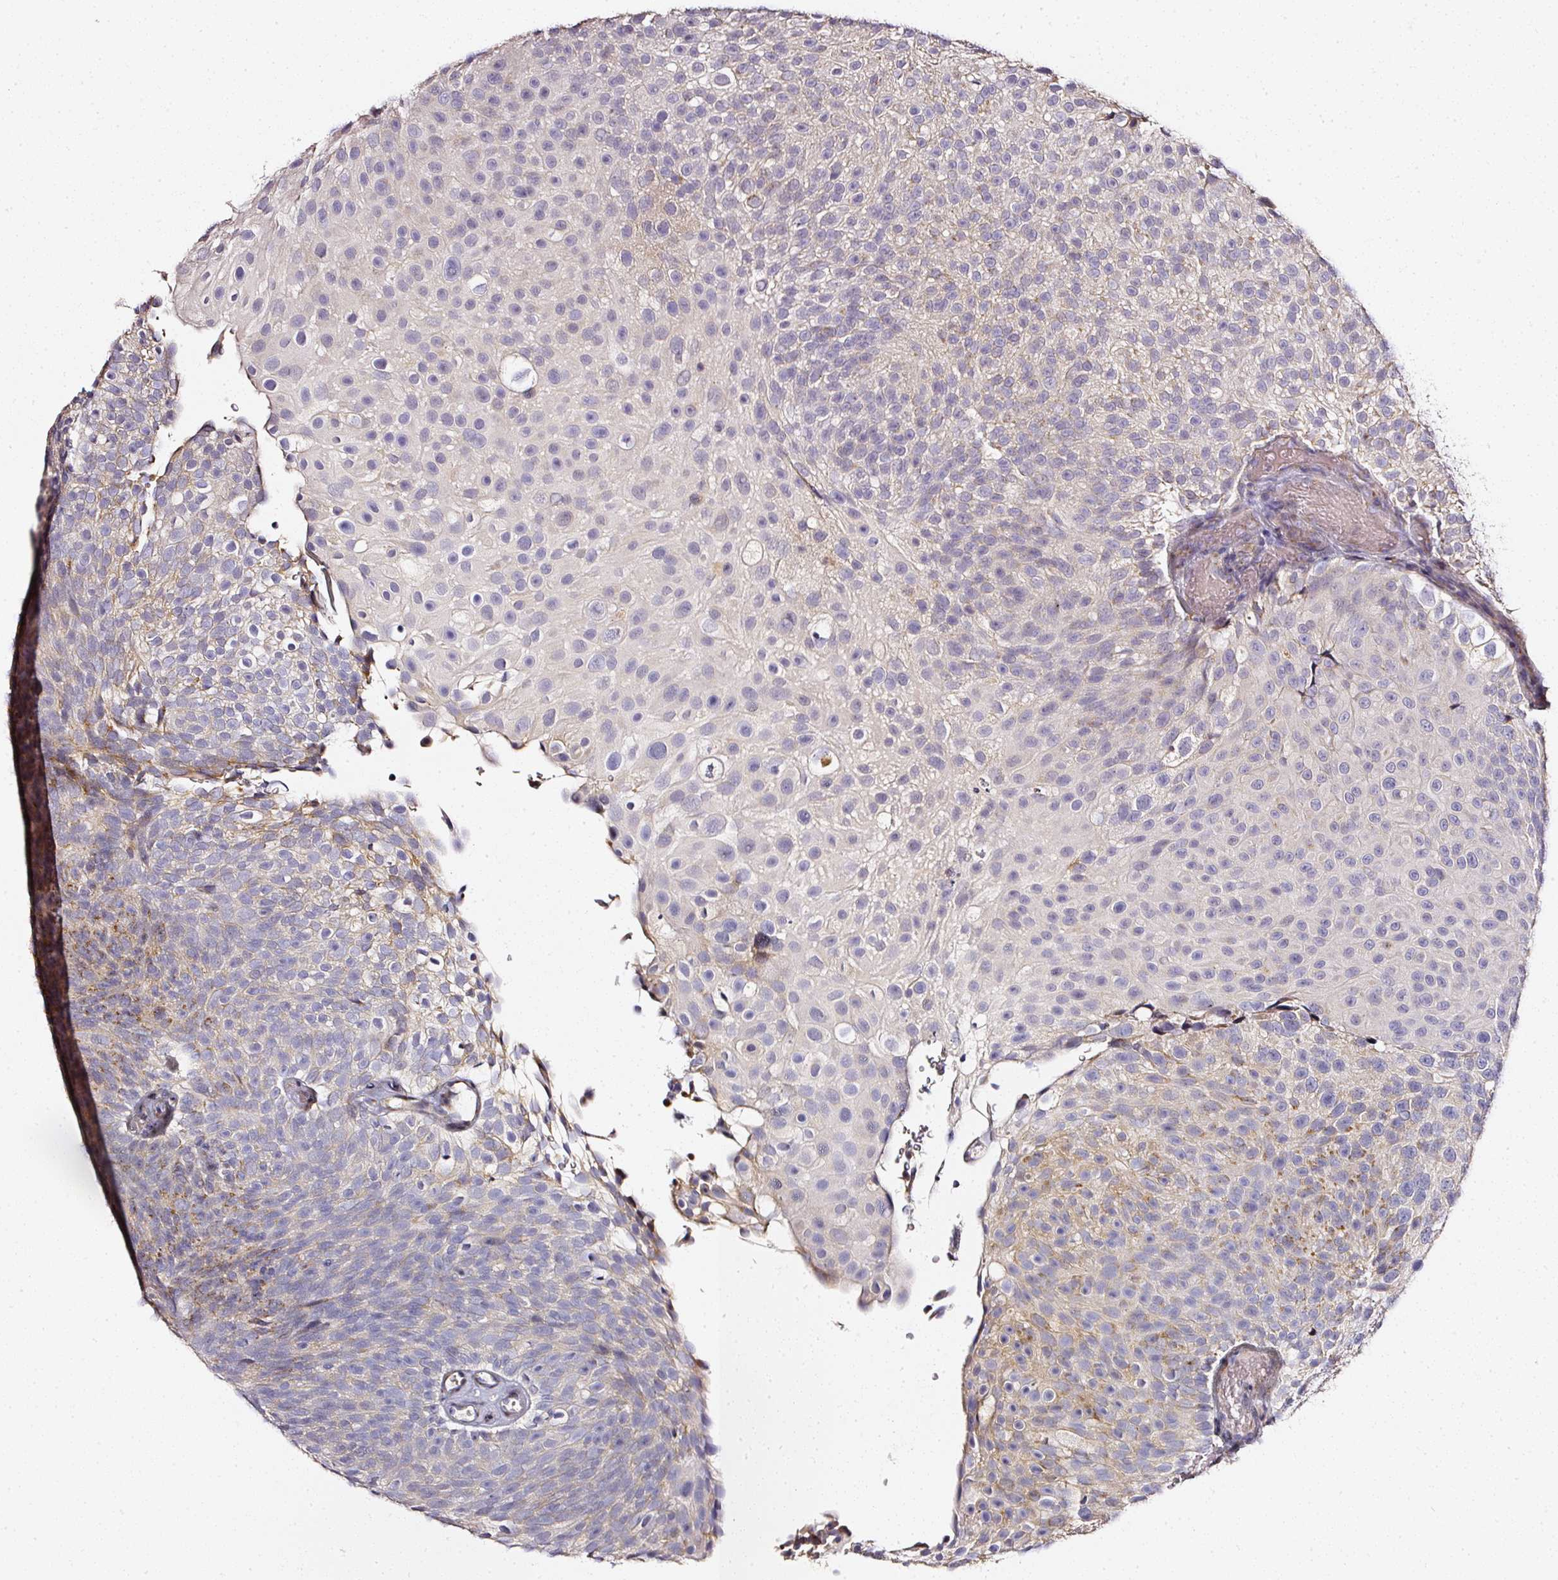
{"staining": {"intensity": "moderate", "quantity": "25%-75%", "location": "cytoplasmic/membranous"}, "tissue": "urothelial cancer", "cell_type": "Tumor cells", "image_type": "cancer", "snomed": [{"axis": "morphology", "description": "Urothelial carcinoma, Low grade"}, {"axis": "topography", "description": "Urinary bladder"}], "caption": "DAB (3,3'-diaminobenzidine) immunohistochemical staining of human low-grade urothelial carcinoma displays moderate cytoplasmic/membranous protein expression in about 25%-75% of tumor cells.", "gene": "NTRK1", "patient": {"sex": "male", "age": 78}}